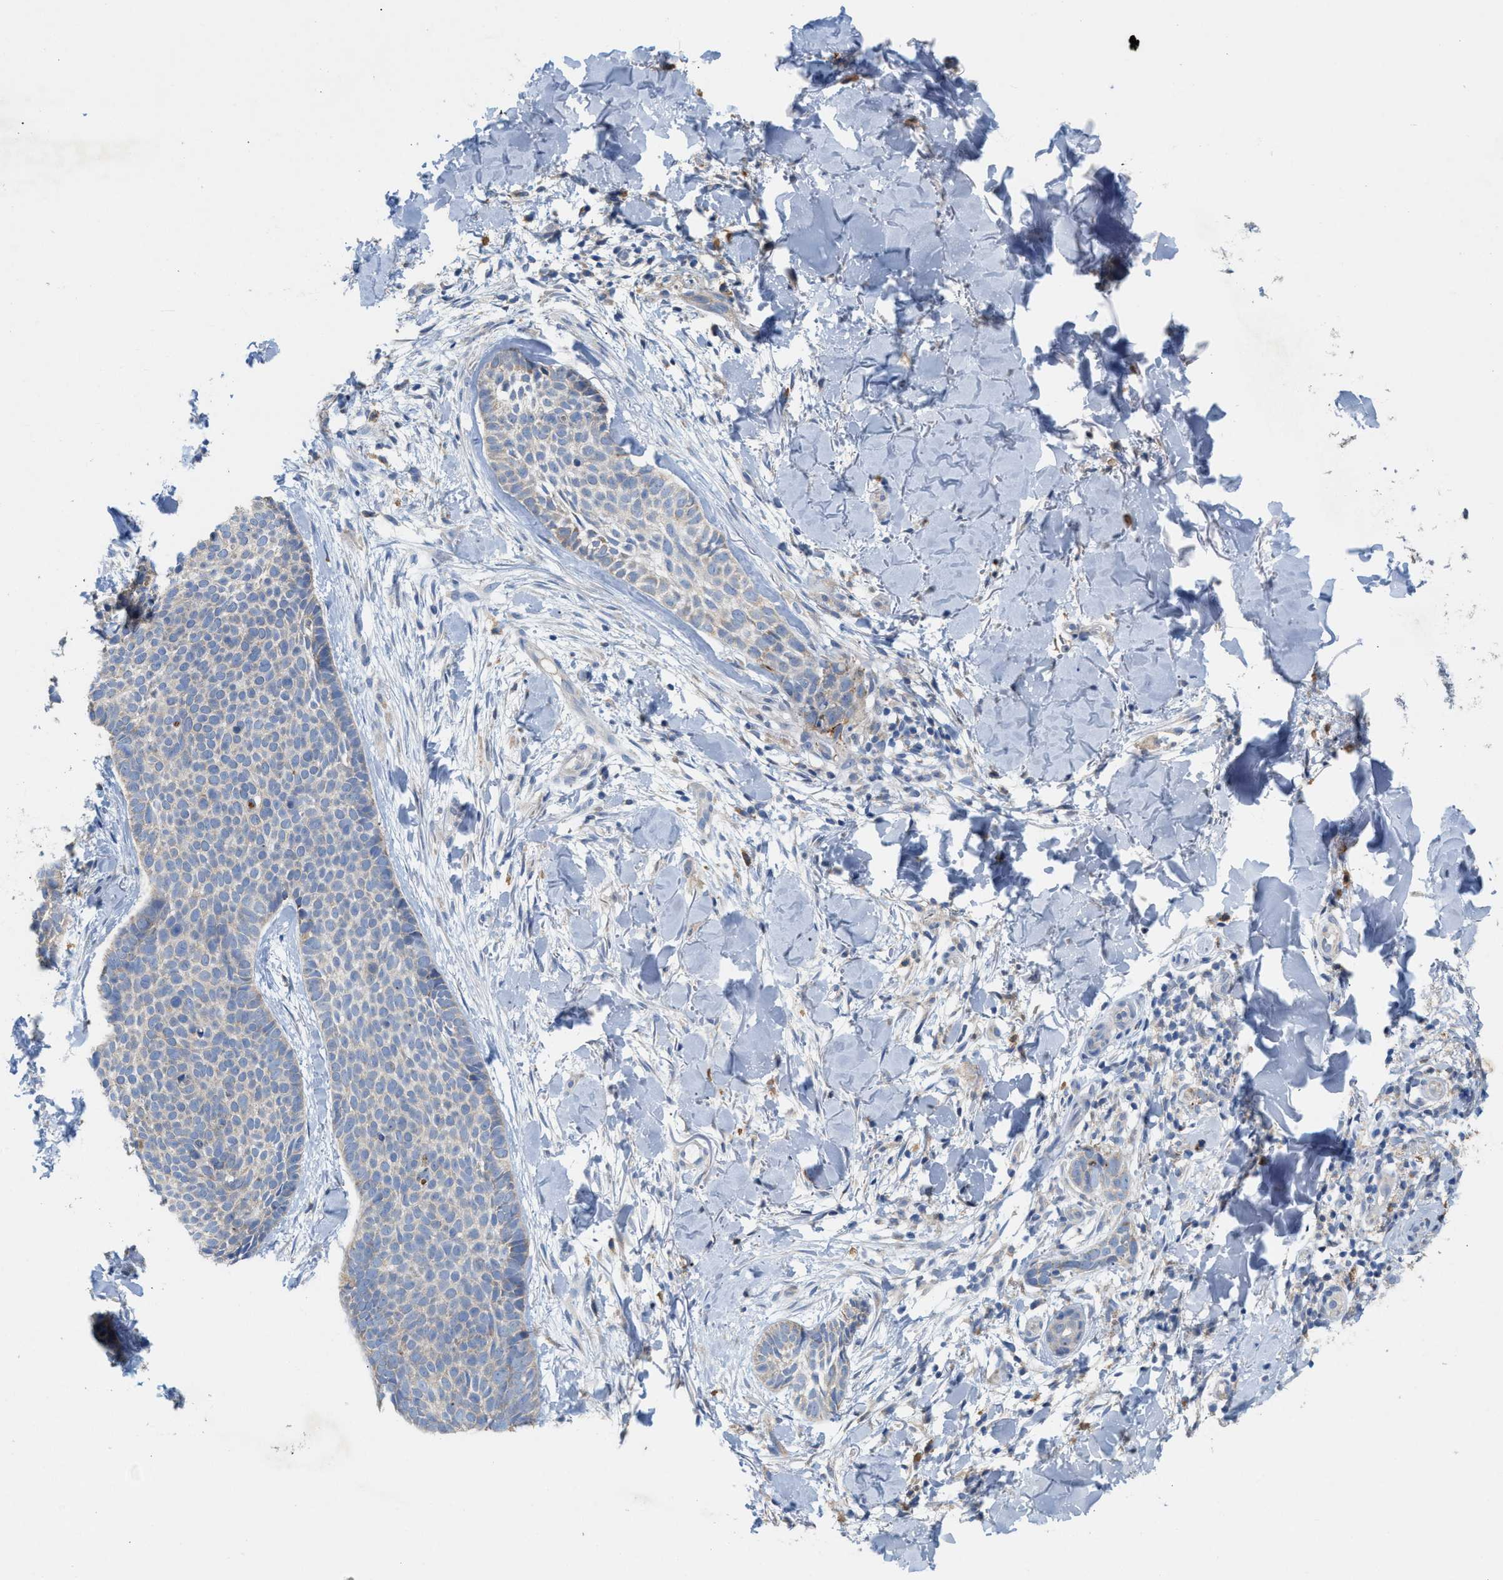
{"staining": {"intensity": "weak", "quantity": "<25%", "location": "cytoplasmic/membranous"}, "tissue": "skin cancer", "cell_type": "Tumor cells", "image_type": "cancer", "snomed": [{"axis": "morphology", "description": "Normal tissue, NOS"}, {"axis": "morphology", "description": "Basal cell carcinoma"}, {"axis": "topography", "description": "Skin"}], "caption": "The IHC histopathology image has no significant expression in tumor cells of skin cancer (basal cell carcinoma) tissue.", "gene": "DYNC2I1", "patient": {"sex": "male", "age": 67}}